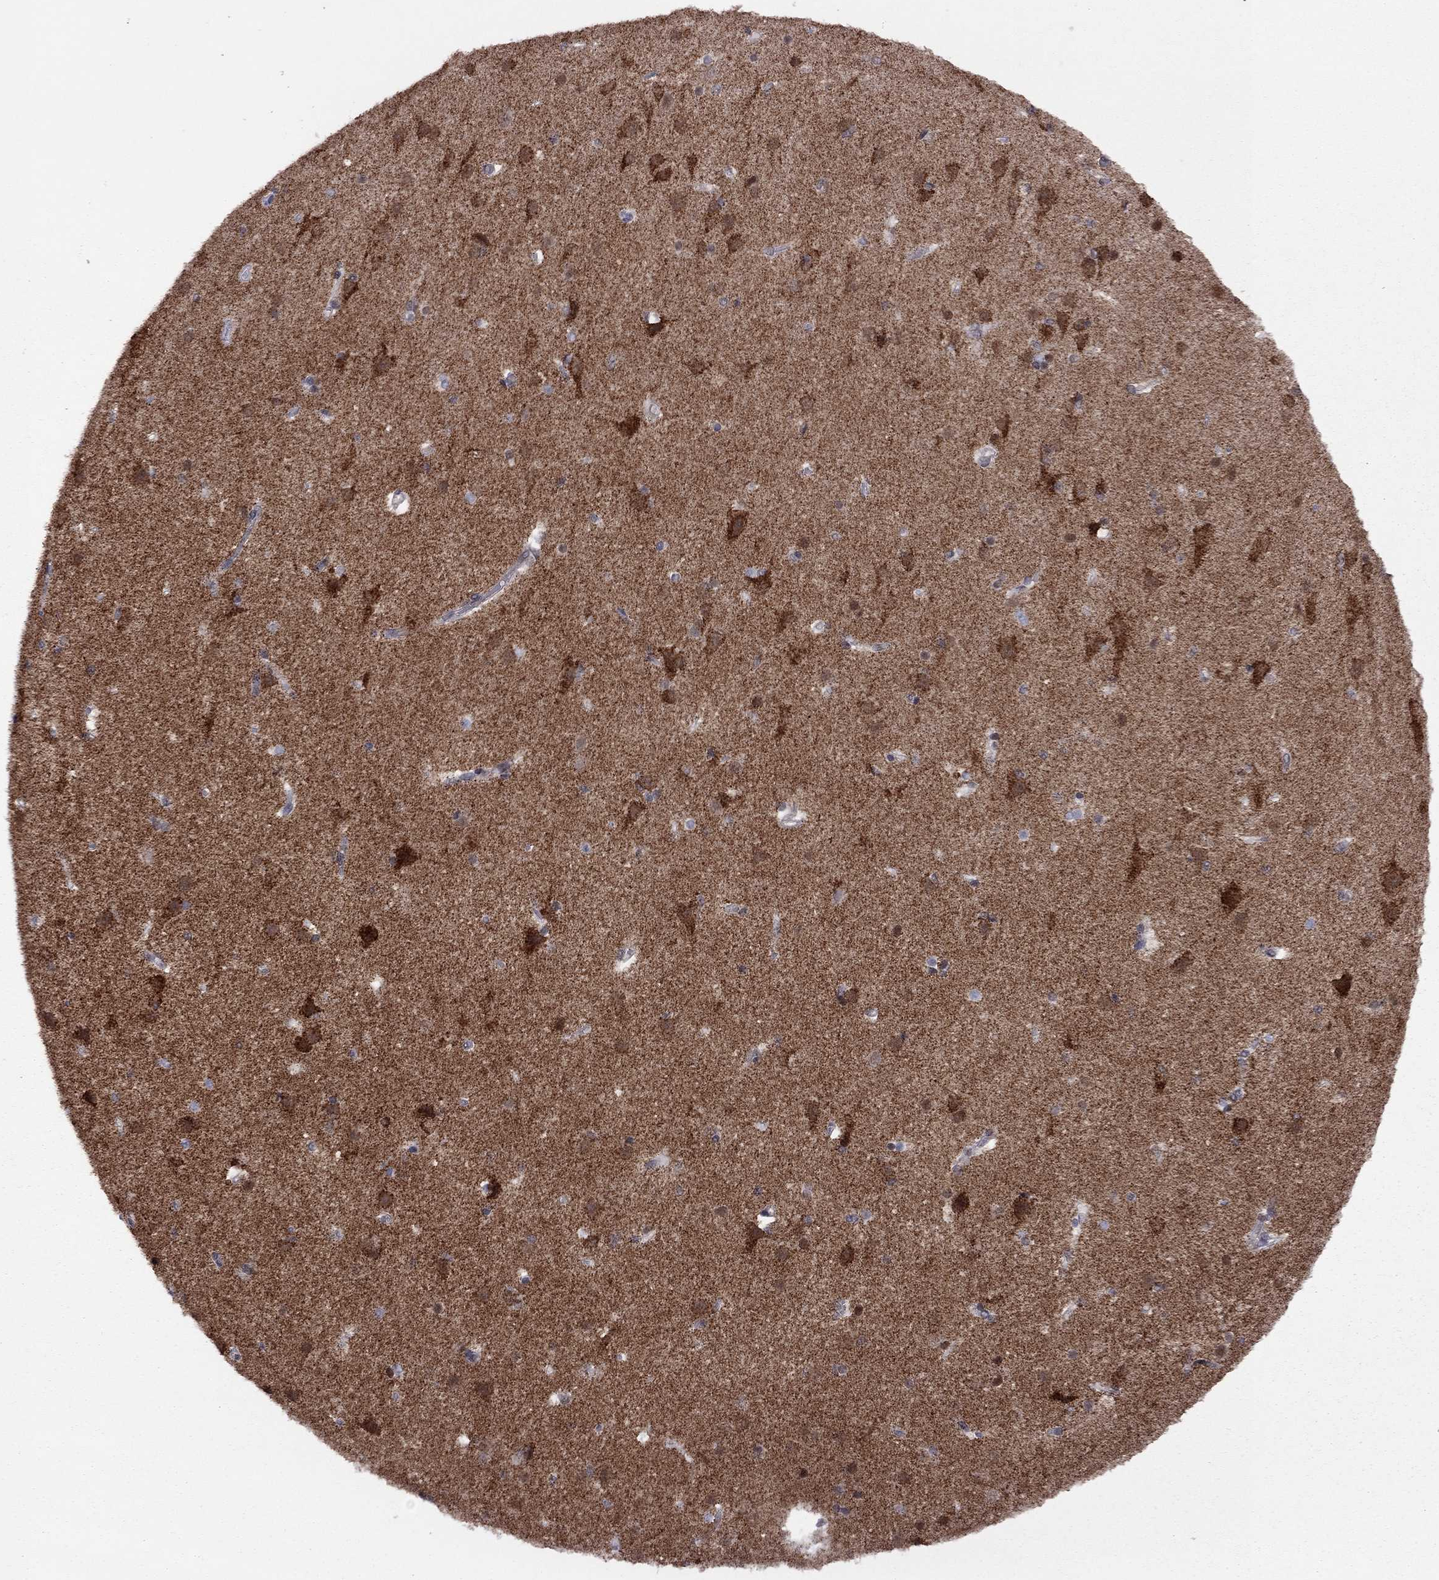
{"staining": {"intensity": "negative", "quantity": "none", "location": "none"}, "tissue": "cerebral cortex", "cell_type": "Endothelial cells", "image_type": "normal", "snomed": [{"axis": "morphology", "description": "Normal tissue, NOS"}, {"axis": "topography", "description": "Cerebral cortex"}], "caption": "Human cerebral cortex stained for a protein using immunohistochemistry exhibits no expression in endothelial cells.", "gene": "GPAA1", "patient": {"sex": "male", "age": 37}}